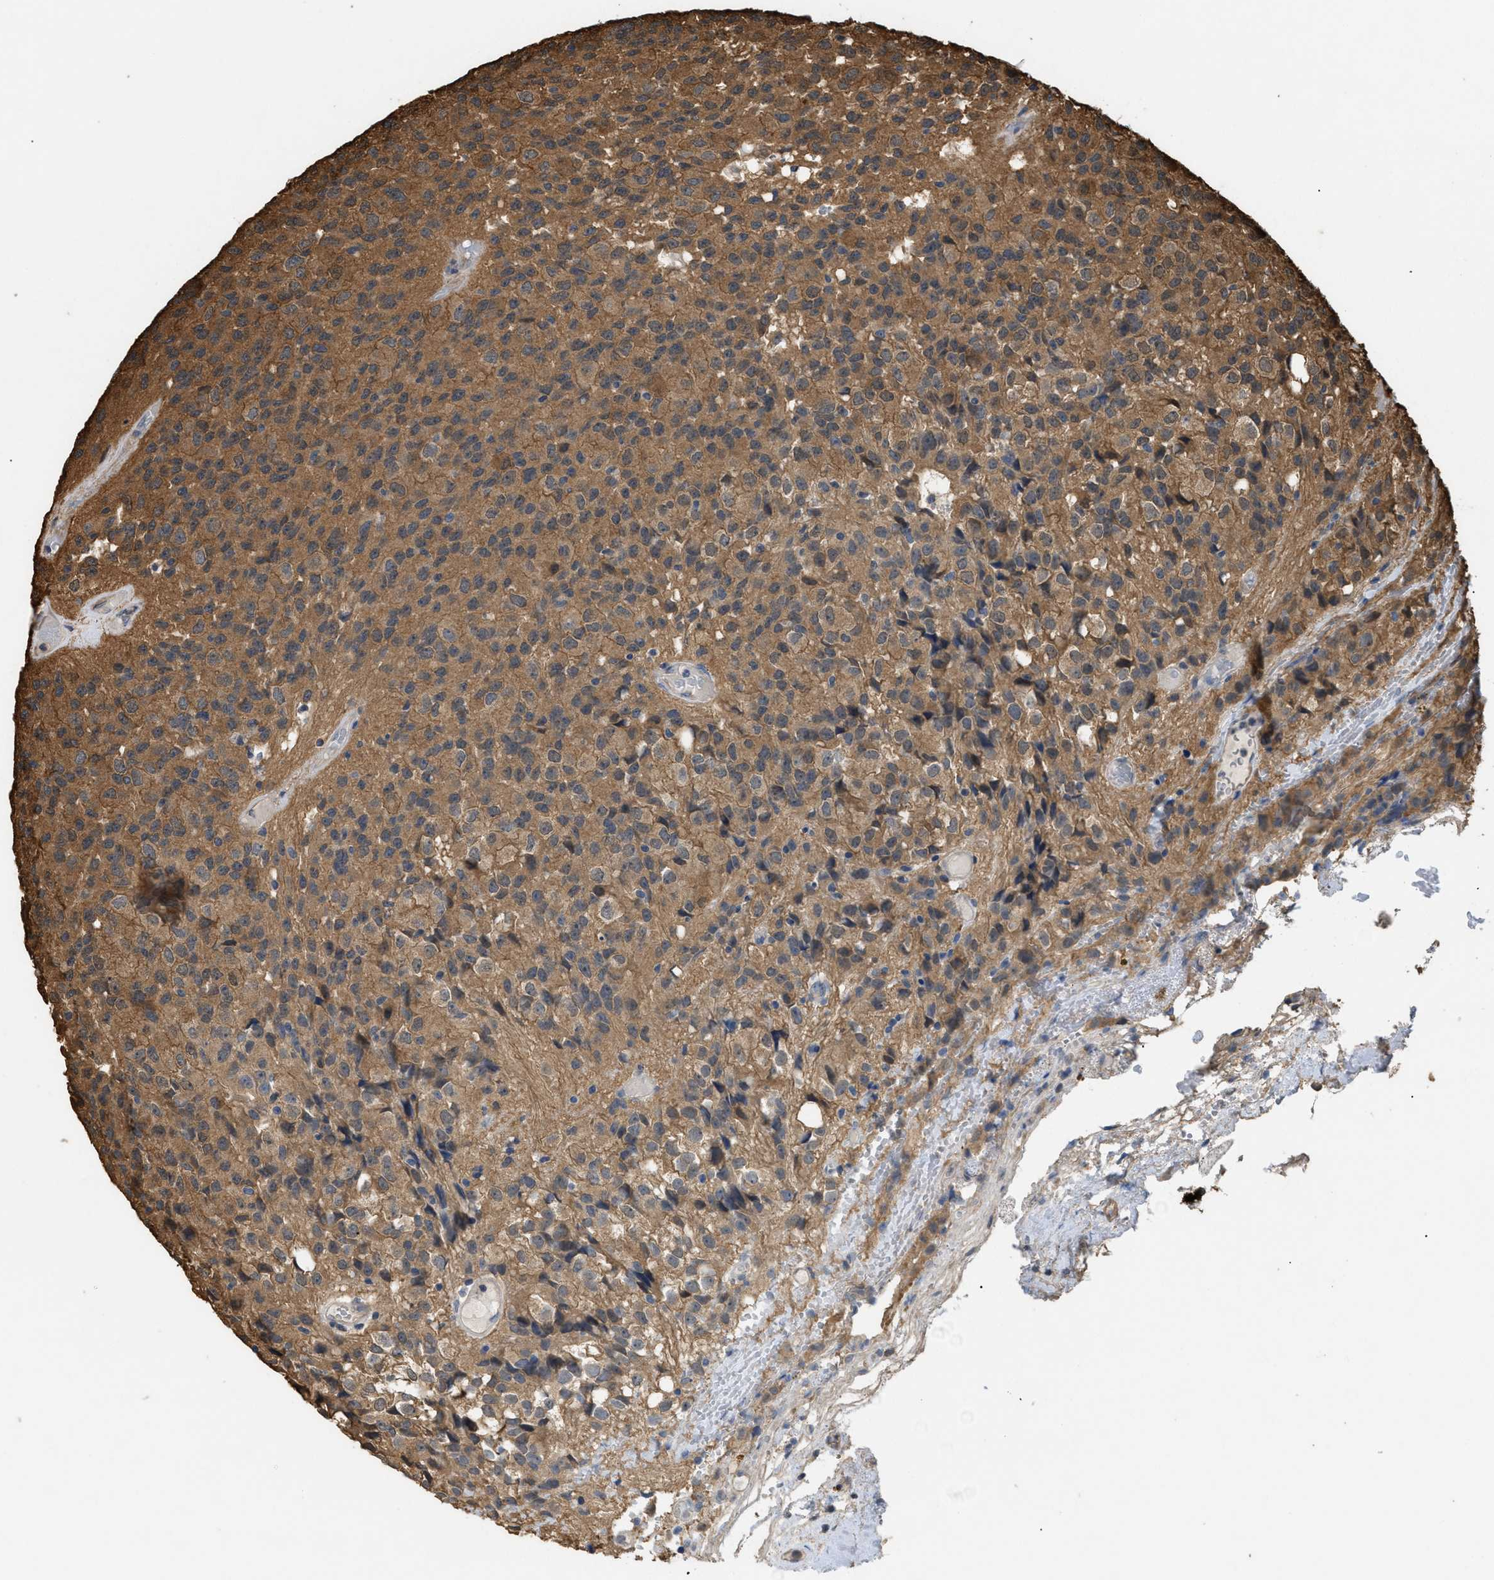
{"staining": {"intensity": "moderate", "quantity": ">75%", "location": "cytoplasmic/membranous"}, "tissue": "glioma", "cell_type": "Tumor cells", "image_type": "cancer", "snomed": [{"axis": "morphology", "description": "Glioma, malignant, High grade"}, {"axis": "topography", "description": "Brain"}], "caption": "Immunohistochemical staining of human malignant glioma (high-grade) demonstrates medium levels of moderate cytoplasmic/membranous protein staining in approximately >75% of tumor cells.", "gene": "CALM1", "patient": {"sex": "male", "age": 32}}